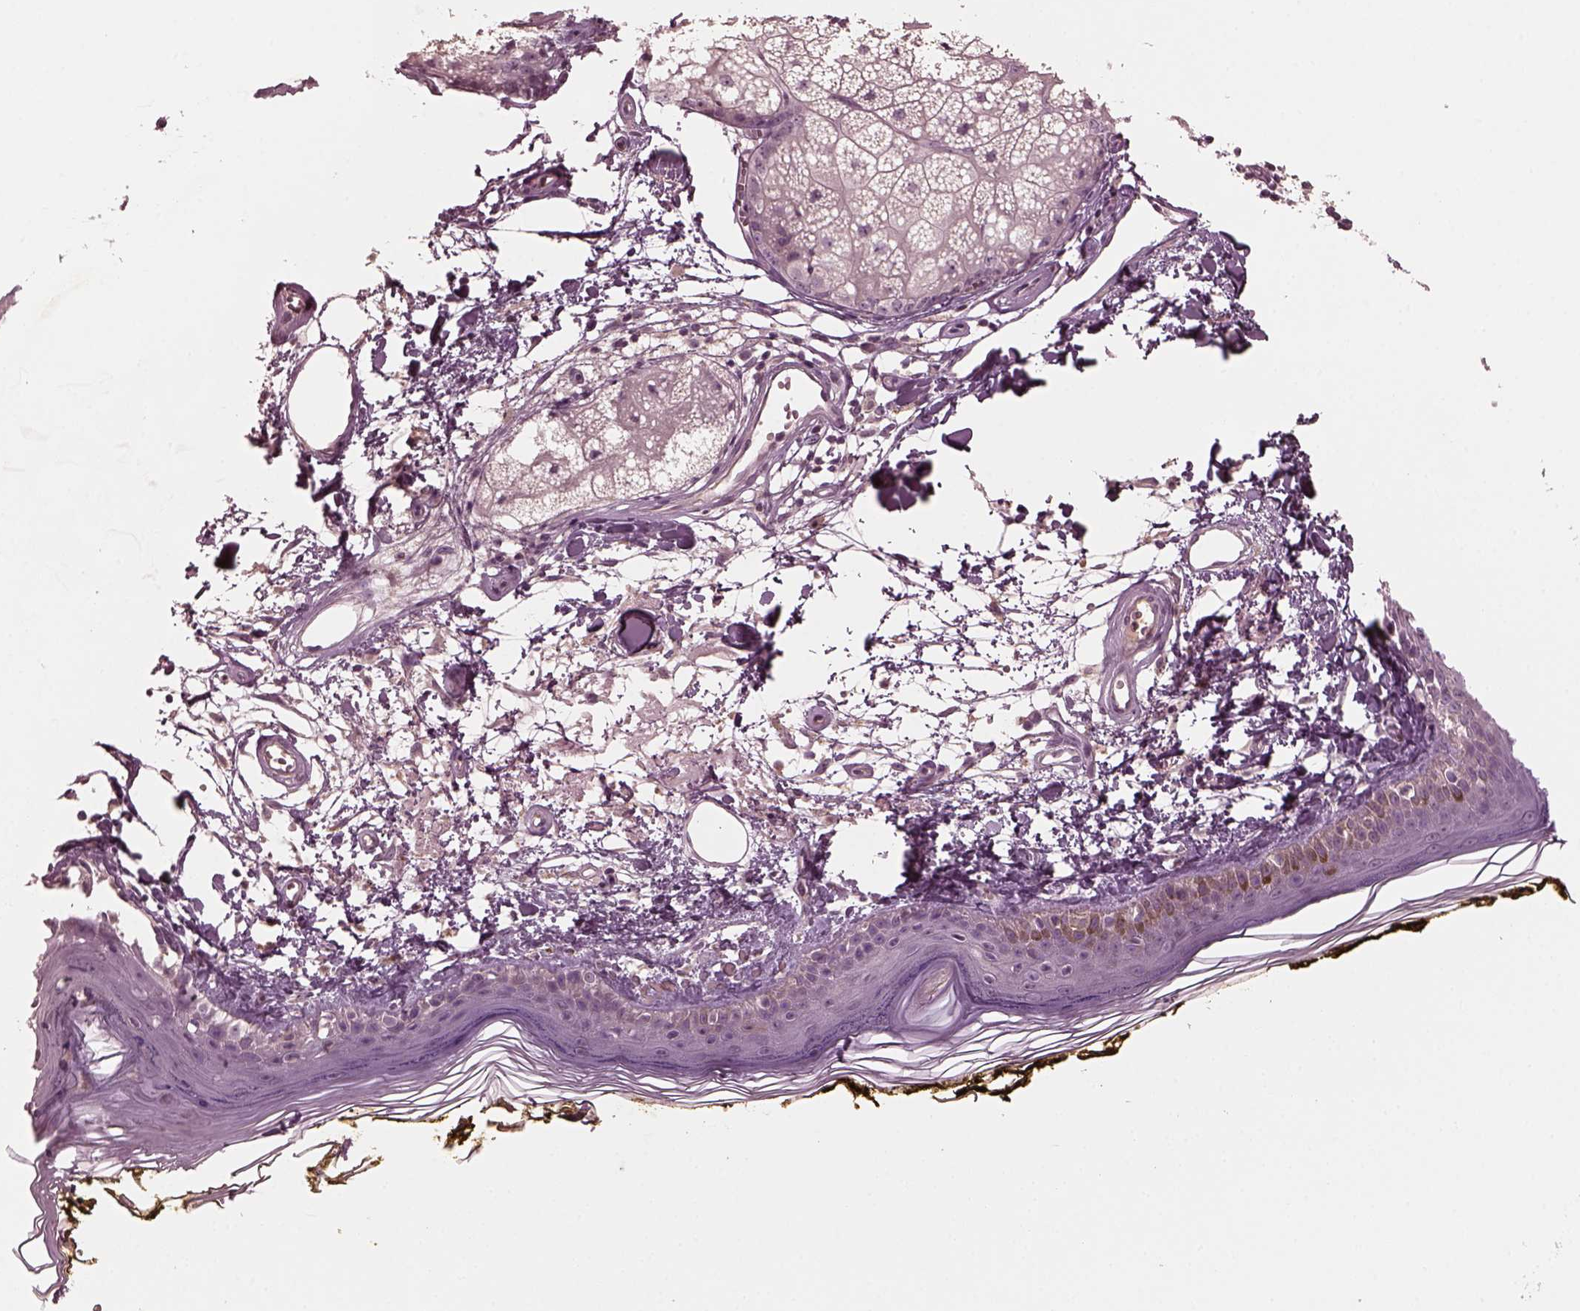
{"staining": {"intensity": "negative", "quantity": "none", "location": "none"}, "tissue": "skin", "cell_type": "Fibroblasts", "image_type": "normal", "snomed": [{"axis": "morphology", "description": "Normal tissue, NOS"}, {"axis": "topography", "description": "Skin"}], "caption": "There is no significant positivity in fibroblasts of skin. (Brightfield microscopy of DAB immunohistochemistry (IHC) at high magnification).", "gene": "PORCN", "patient": {"sex": "male", "age": 76}}